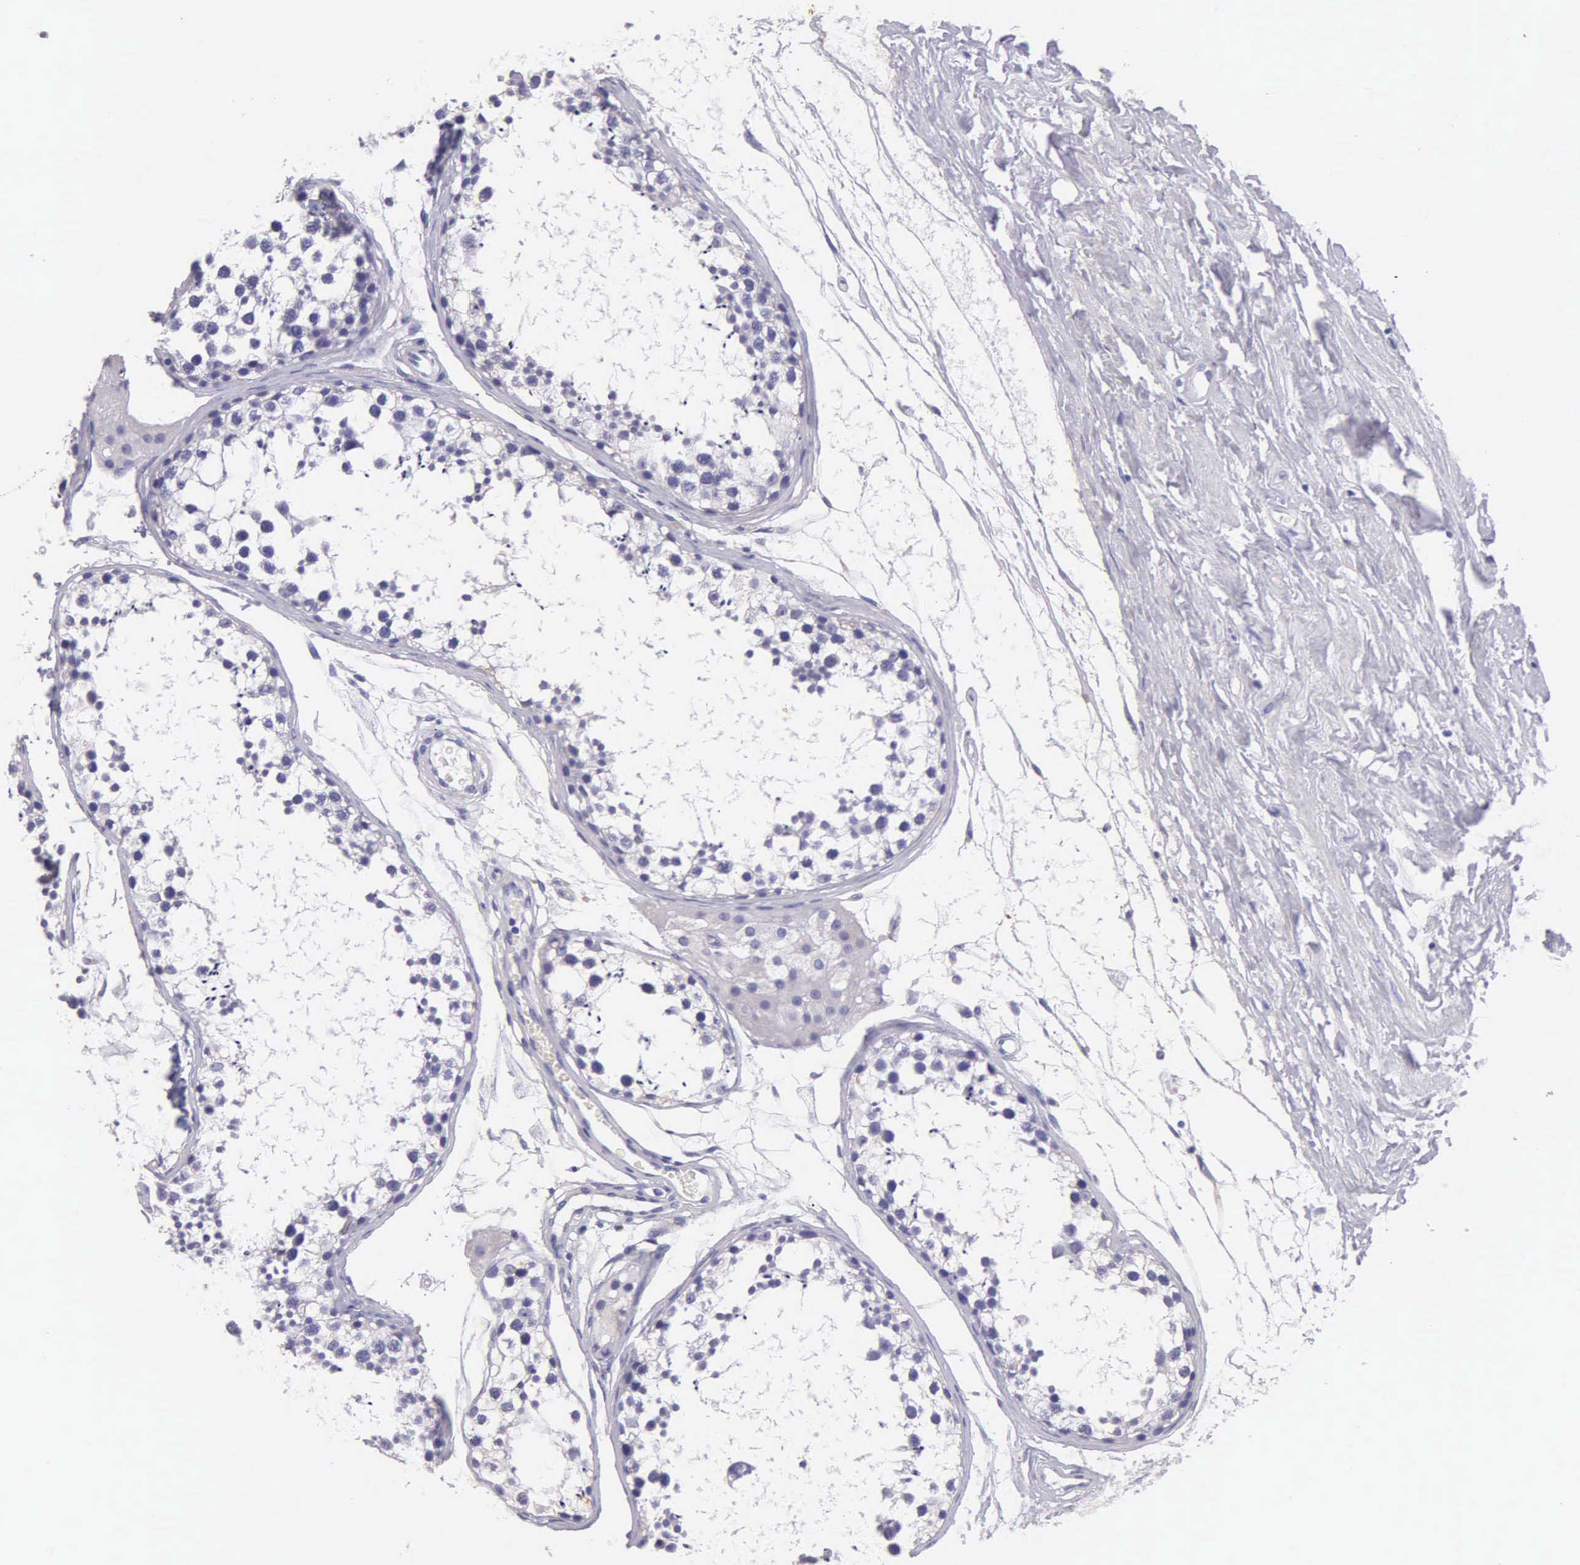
{"staining": {"intensity": "negative", "quantity": "none", "location": "none"}, "tissue": "testis", "cell_type": "Cells in seminiferous ducts", "image_type": "normal", "snomed": [{"axis": "morphology", "description": "Normal tissue, NOS"}, {"axis": "topography", "description": "Testis"}], "caption": "Cells in seminiferous ducts are negative for protein expression in normal human testis. Nuclei are stained in blue.", "gene": "KRT14", "patient": {"sex": "male", "age": 57}}